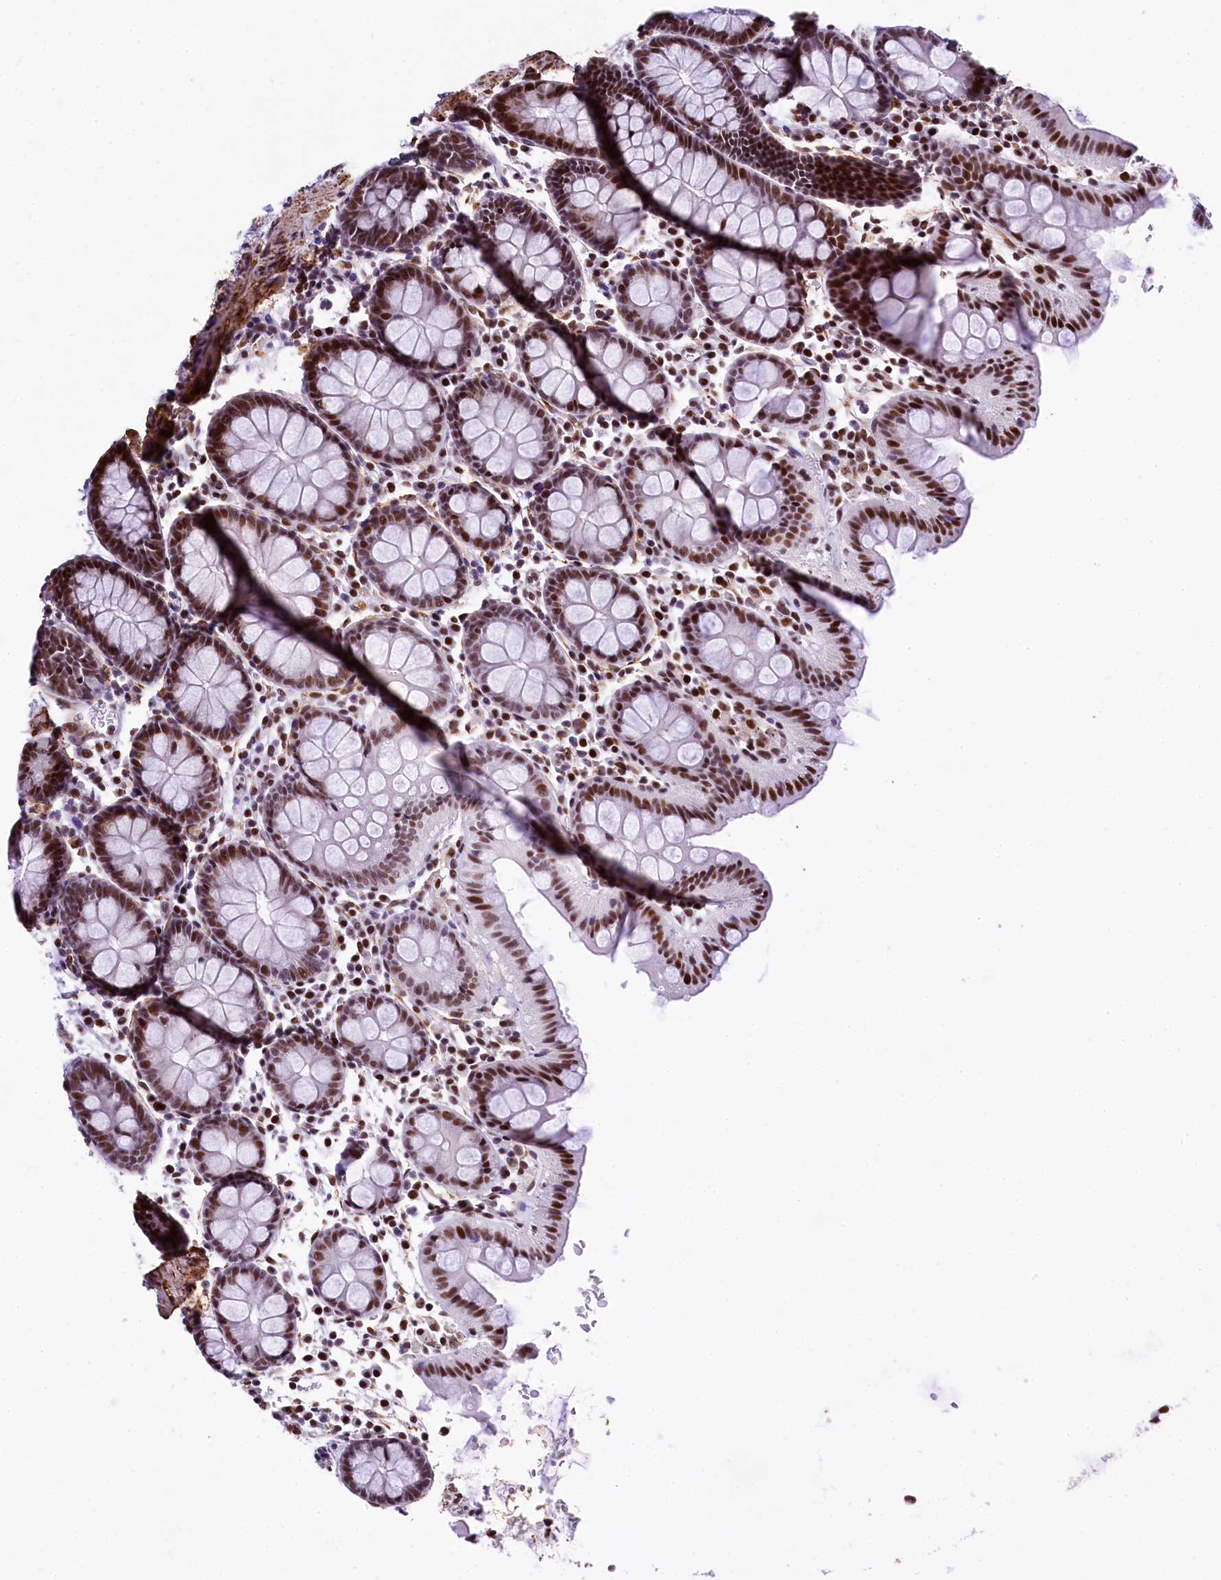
{"staining": {"intensity": "negative", "quantity": "none", "location": "none"}, "tissue": "colon", "cell_type": "Endothelial cells", "image_type": "normal", "snomed": [{"axis": "morphology", "description": "Normal tissue, NOS"}, {"axis": "topography", "description": "Colon"}], "caption": "The micrograph shows no staining of endothelial cells in unremarkable colon.", "gene": "SAMD10", "patient": {"sex": "male", "age": 75}}